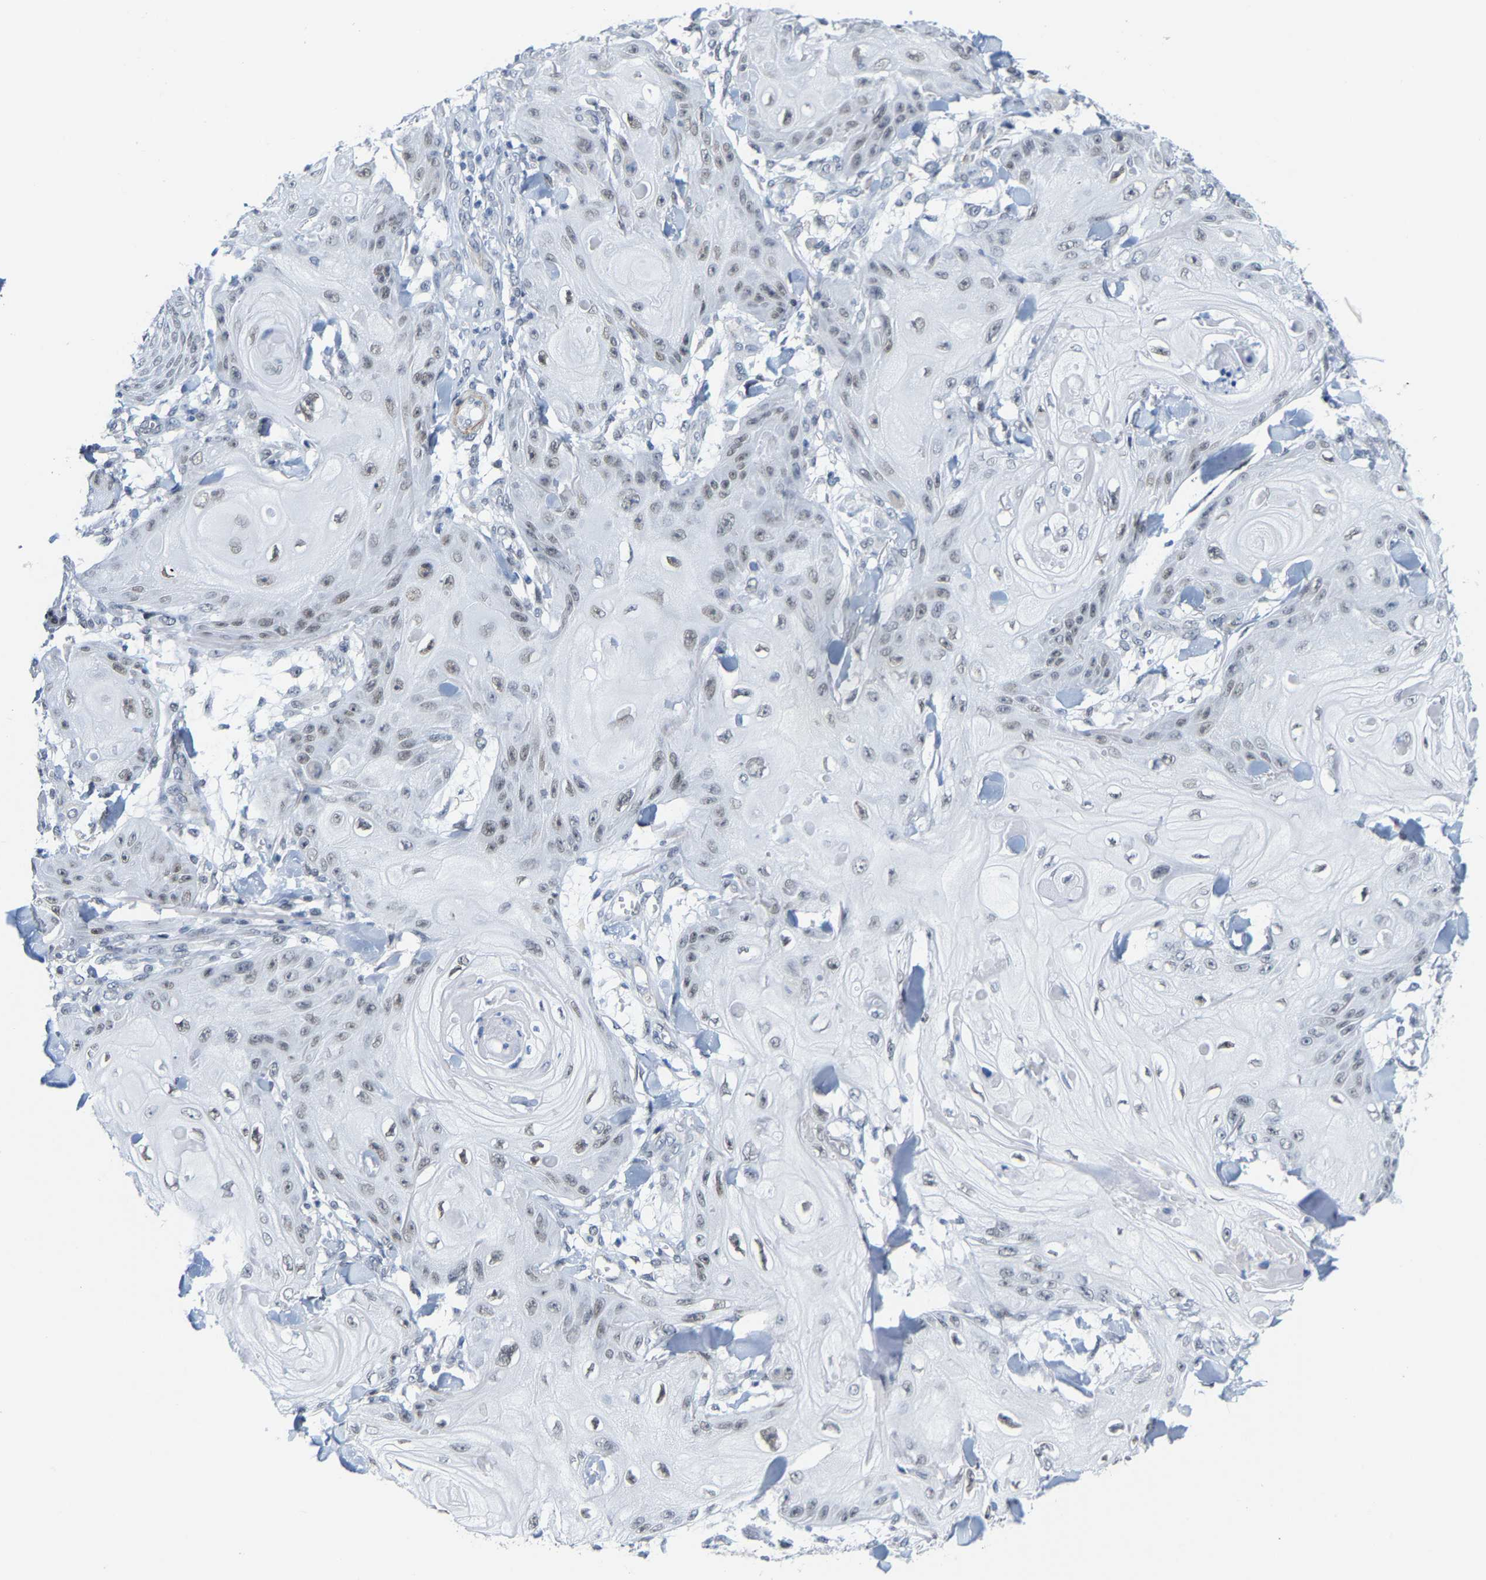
{"staining": {"intensity": "weak", "quantity": "<25%", "location": "nuclear"}, "tissue": "skin cancer", "cell_type": "Tumor cells", "image_type": "cancer", "snomed": [{"axis": "morphology", "description": "Squamous cell carcinoma, NOS"}, {"axis": "topography", "description": "Skin"}], "caption": "This is an immunohistochemistry (IHC) micrograph of human skin cancer. There is no positivity in tumor cells.", "gene": "FAM180A", "patient": {"sex": "male", "age": 74}}